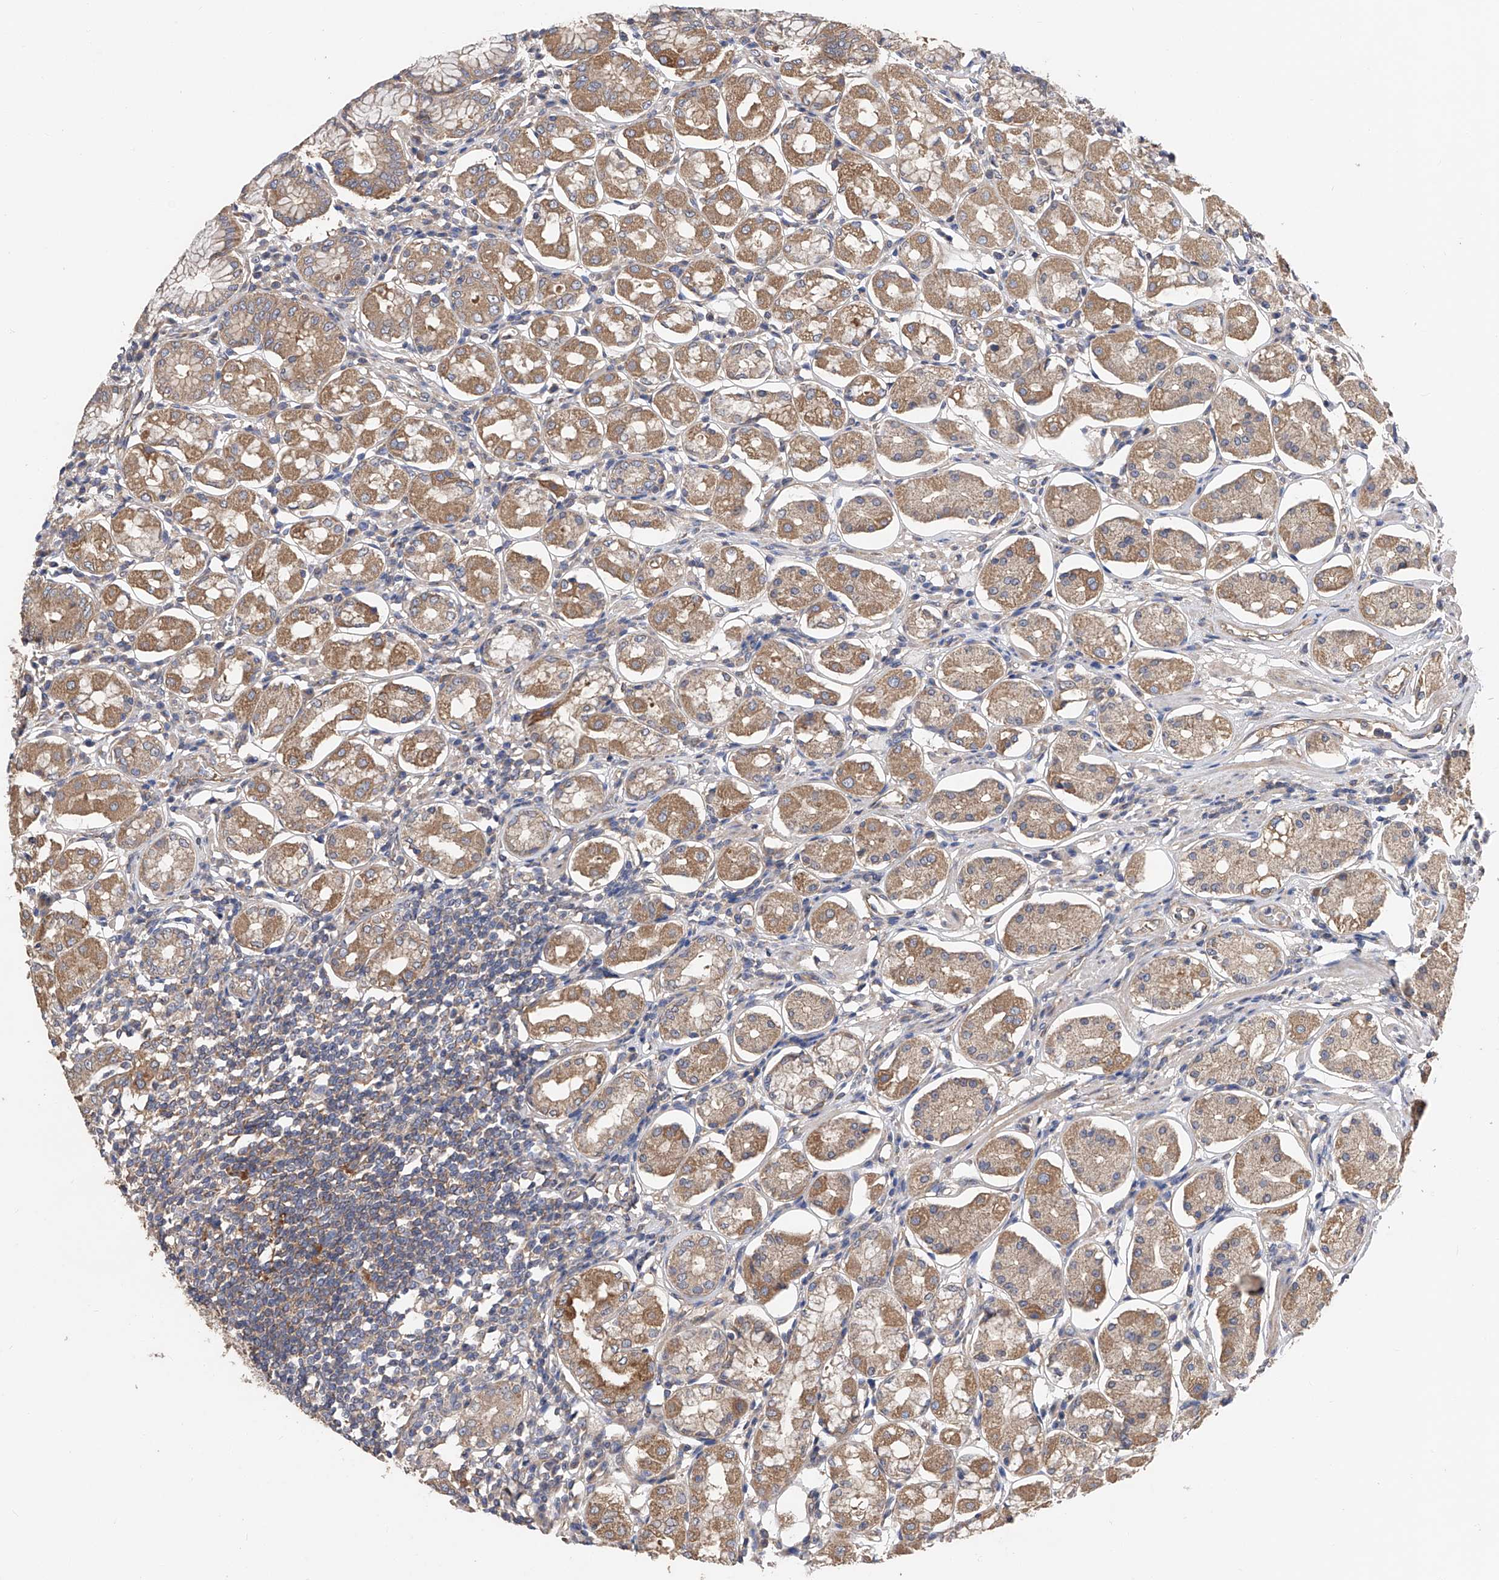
{"staining": {"intensity": "moderate", "quantity": ">75%", "location": "cytoplasmic/membranous"}, "tissue": "stomach", "cell_type": "Glandular cells", "image_type": "normal", "snomed": [{"axis": "morphology", "description": "Normal tissue, NOS"}, {"axis": "topography", "description": "Stomach, lower"}], "caption": "DAB immunohistochemical staining of normal stomach exhibits moderate cytoplasmic/membranous protein expression in approximately >75% of glandular cells. (DAB = brown stain, brightfield microscopy at high magnification).", "gene": "PTK2", "patient": {"sex": "female", "age": 56}}